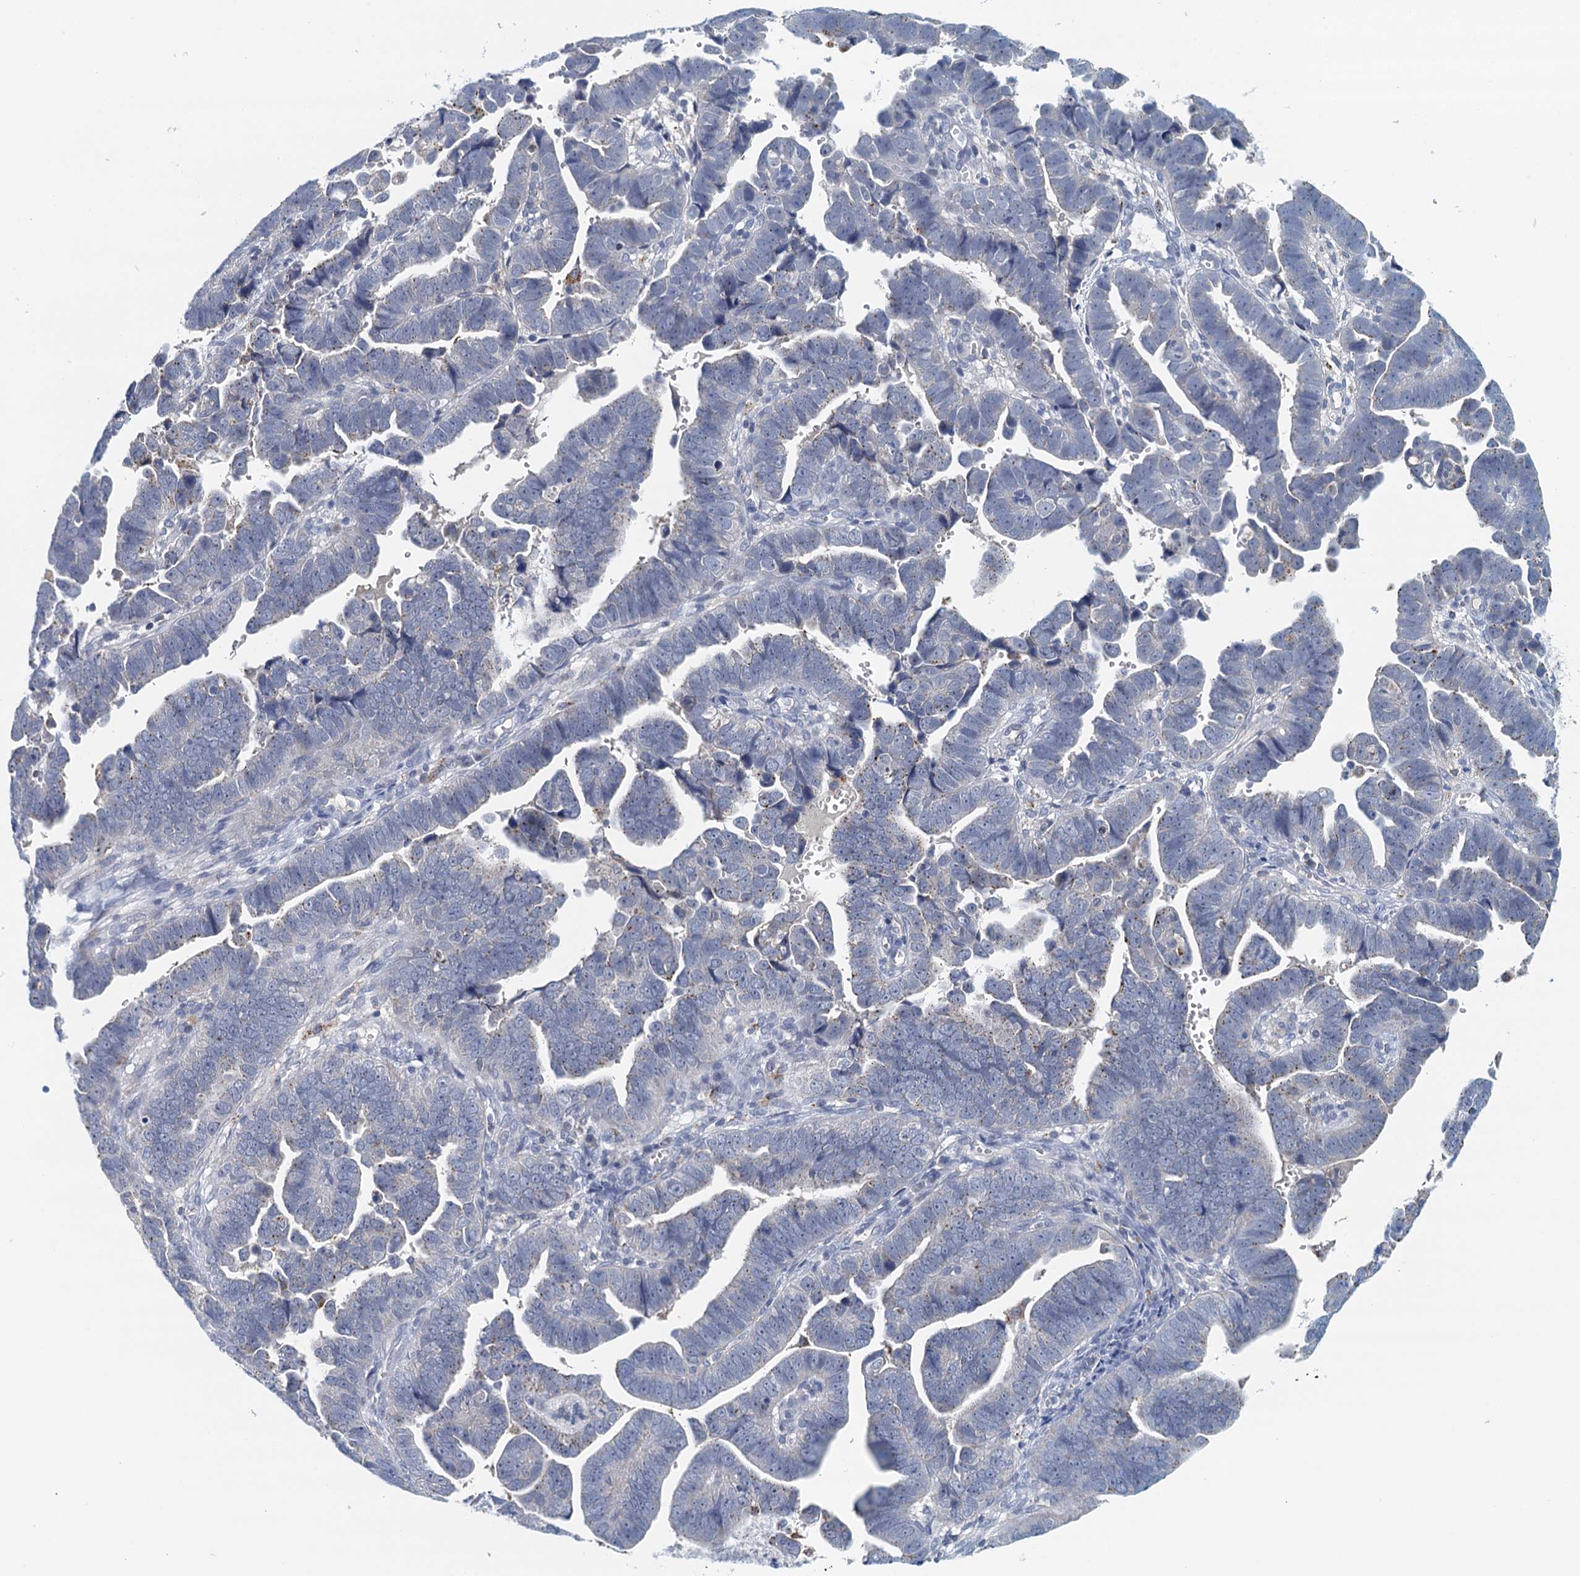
{"staining": {"intensity": "negative", "quantity": "none", "location": "none"}, "tissue": "endometrial cancer", "cell_type": "Tumor cells", "image_type": "cancer", "snomed": [{"axis": "morphology", "description": "Adenocarcinoma, NOS"}, {"axis": "topography", "description": "Endometrium"}], "caption": "IHC image of neoplastic tissue: endometrial cancer stained with DAB demonstrates no significant protein staining in tumor cells.", "gene": "NUBP2", "patient": {"sex": "female", "age": 75}}